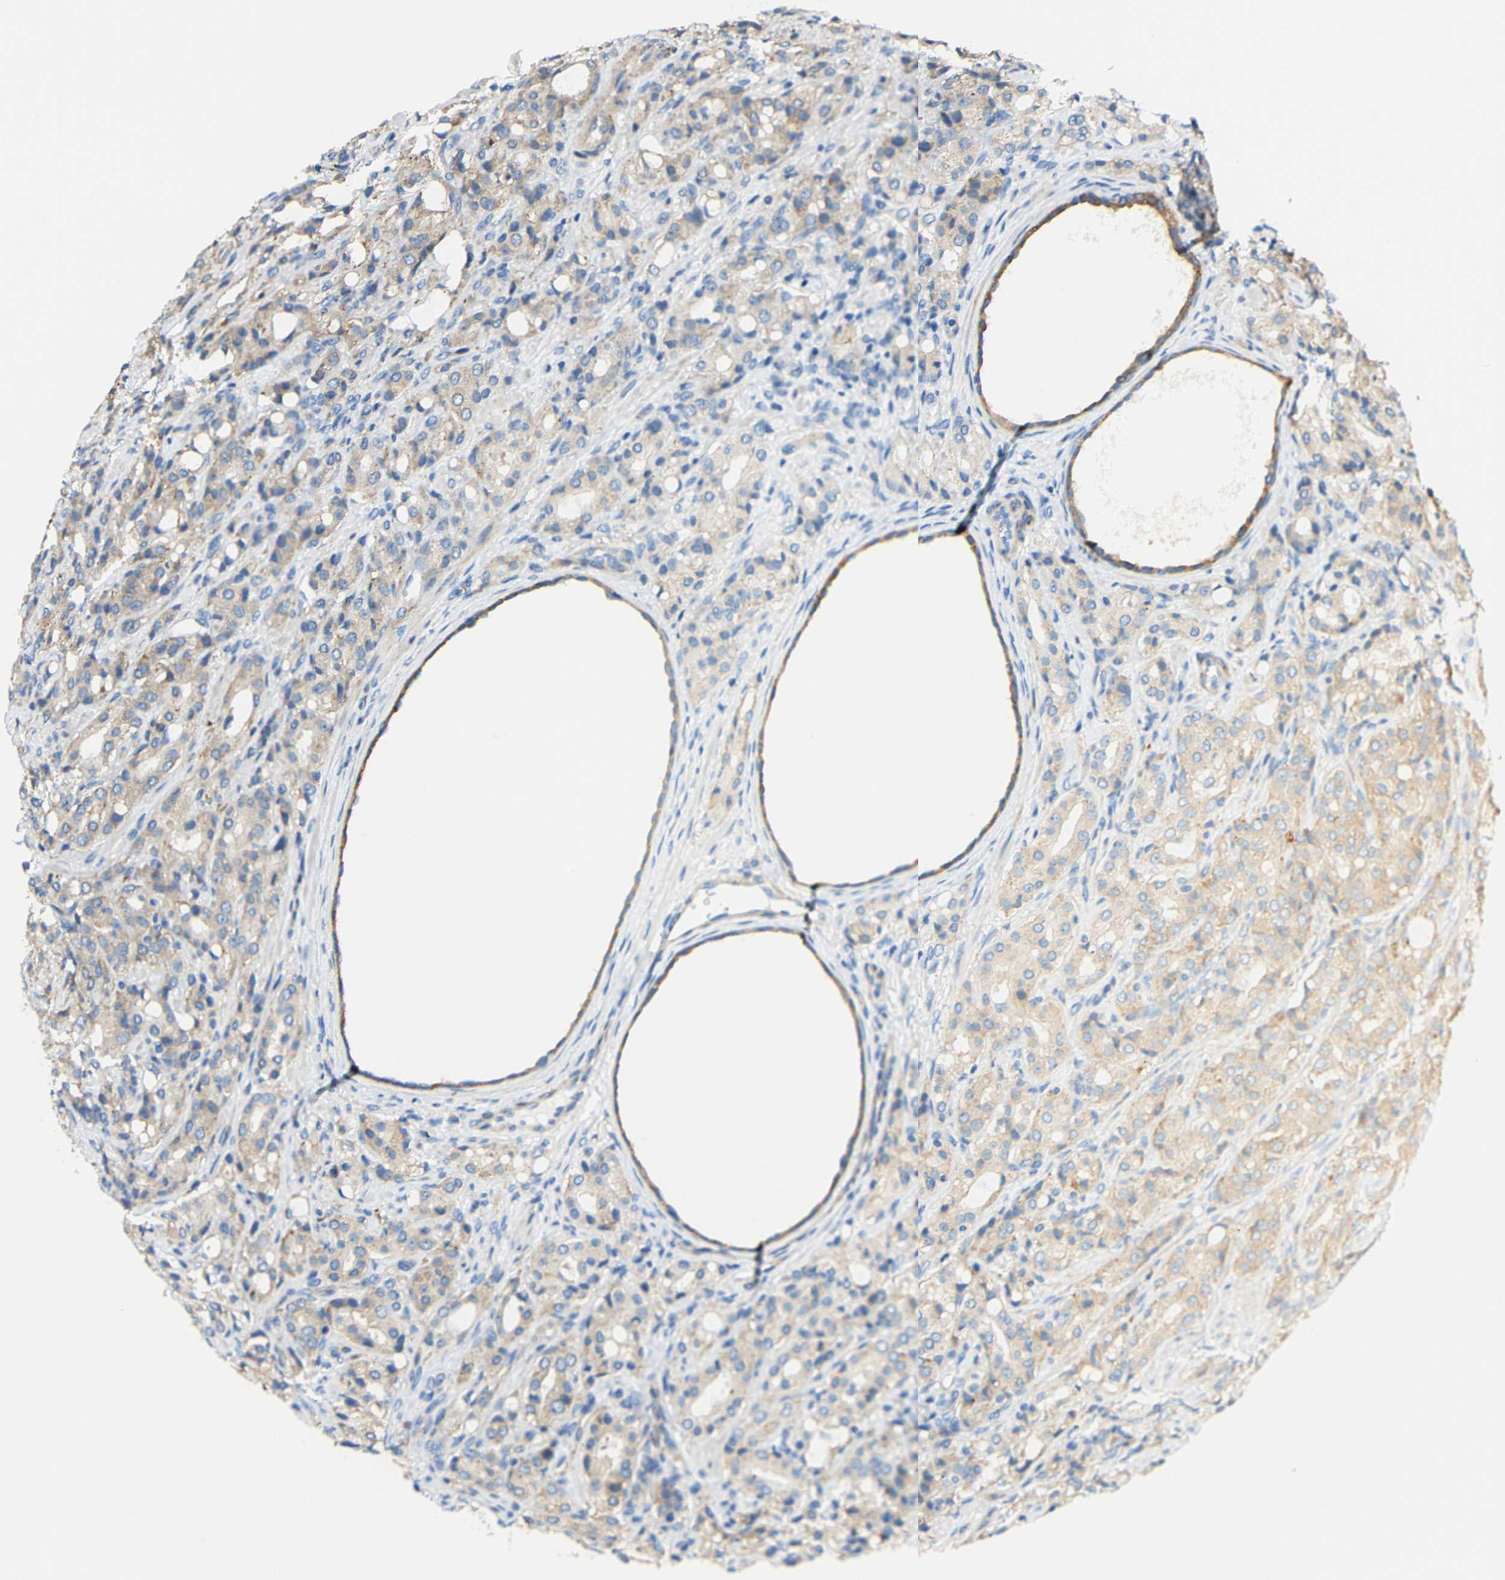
{"staining": {"intensity": "moderate", "quantity": ">75%", "location": "cytoplasmic/membranous"}, "tissue": "prostate cancer", "cell_type": "Tumor cells", "image_type": "cancer", "snomed": [{"axis": "morphology", "description": "Adenocarcinoma, High grade"}, {"axis": "topography", "description": "Prostate"}], "caption": "The micrograph shows a brown stain indicating the presence of a protein in the cytoplasmic/membranous of tumor cells in high-grade adenocarcinoma (prostate).", "gene": "SYPL1", "patient": {"sex": "male", "age": 72}}